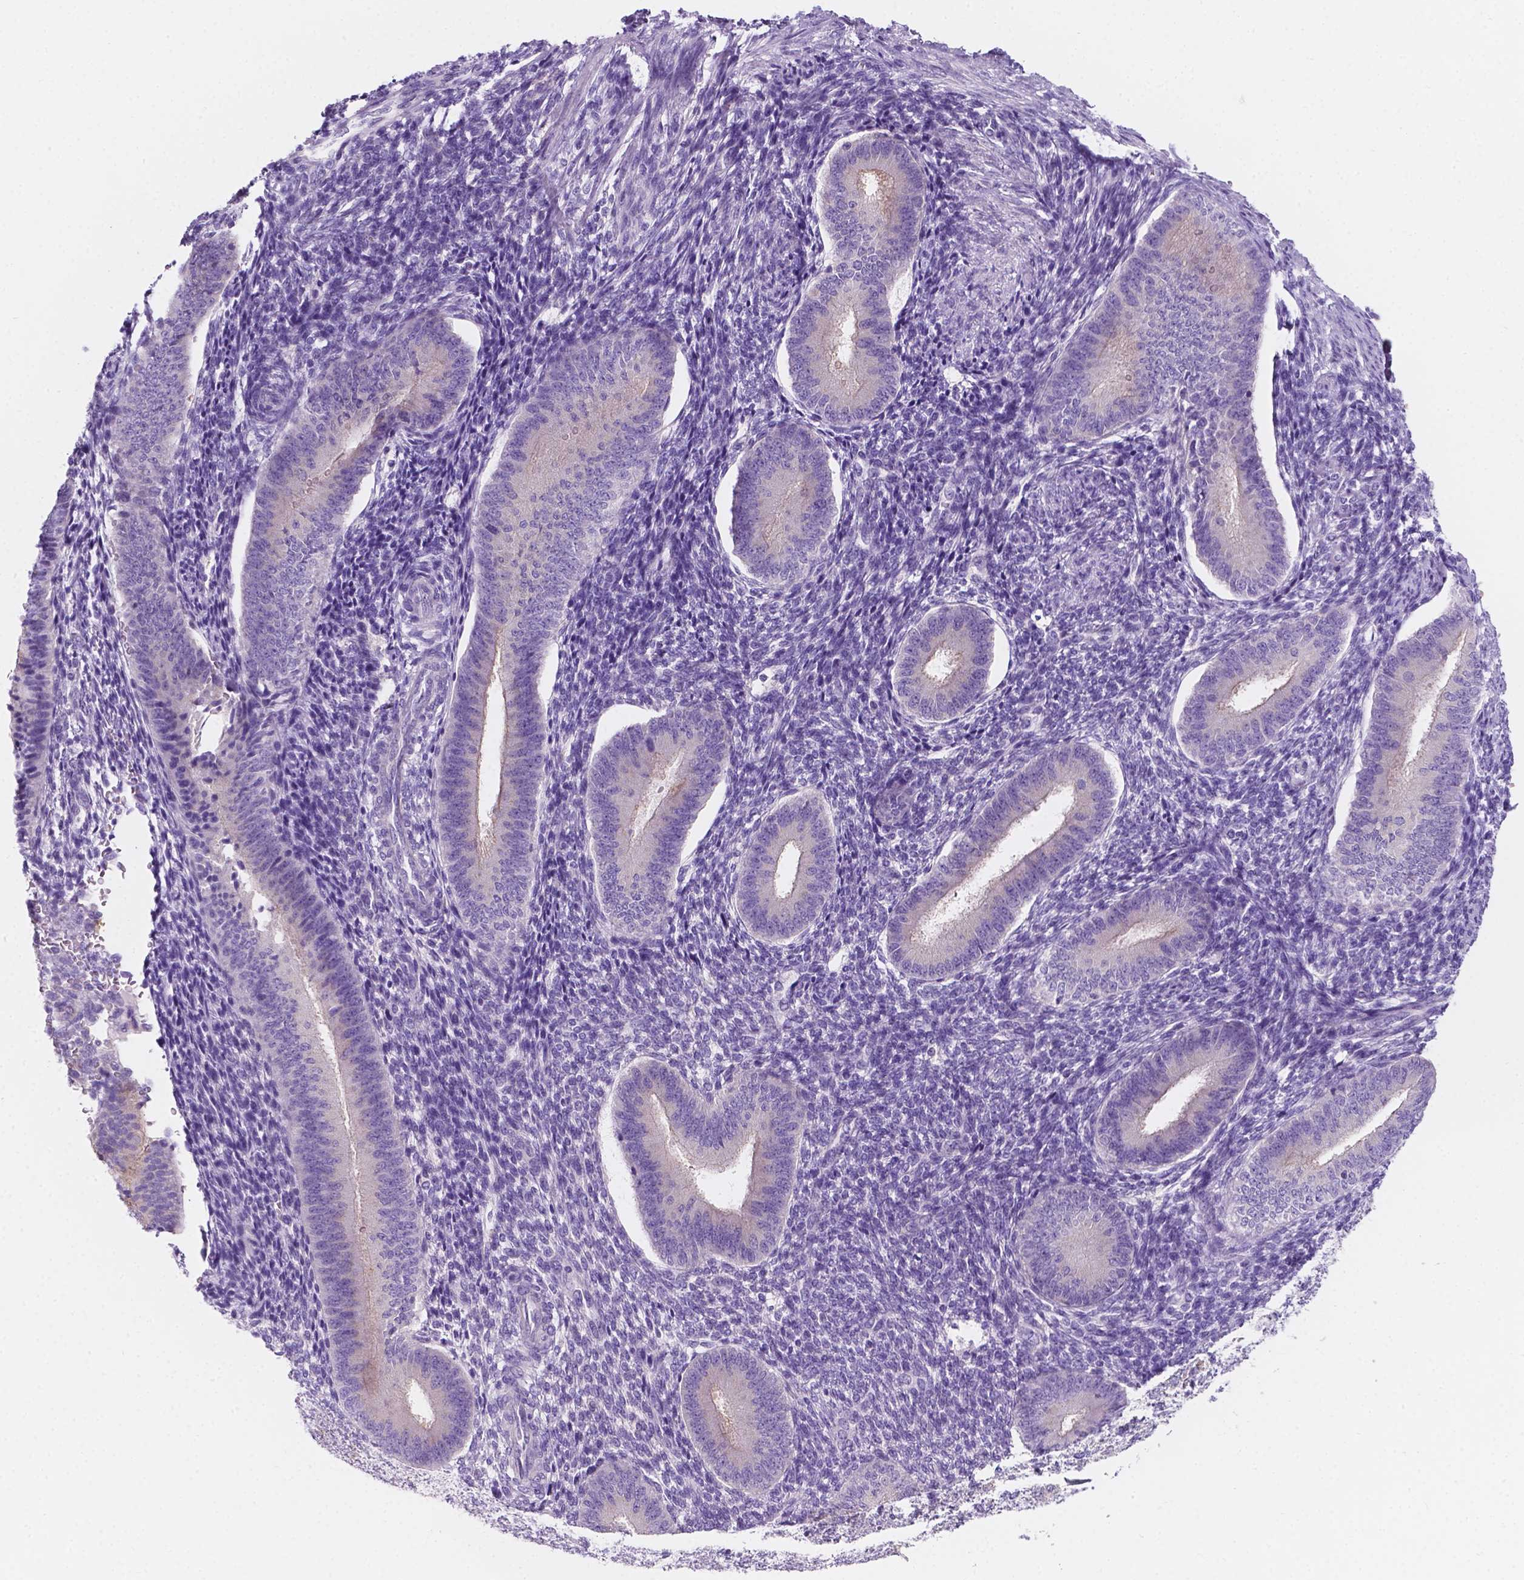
{"staining": {"intensity": "negative", "quantity": "none", "location": "none"}, "tissue": "endometrium", "cell_type": "Cells in endometrial stroma", "image_type": "normal", "snomed": [{"axis": "morphology", "description": "Normal tissue, NOS"}, {"axis": "topography", "description": "Endometrium"}], "caption": "An IHC image of normal endometrium is shown. There is no staining in cells in endometrial stroma of endometrium. The staining is performed using DAB (3,3'-diaminobenzidine) brown chromogen with nuclei counter-stained in using hematoxylin.", "gene": "SIRT2", "patient": {"sex": "female", "age": 39}}